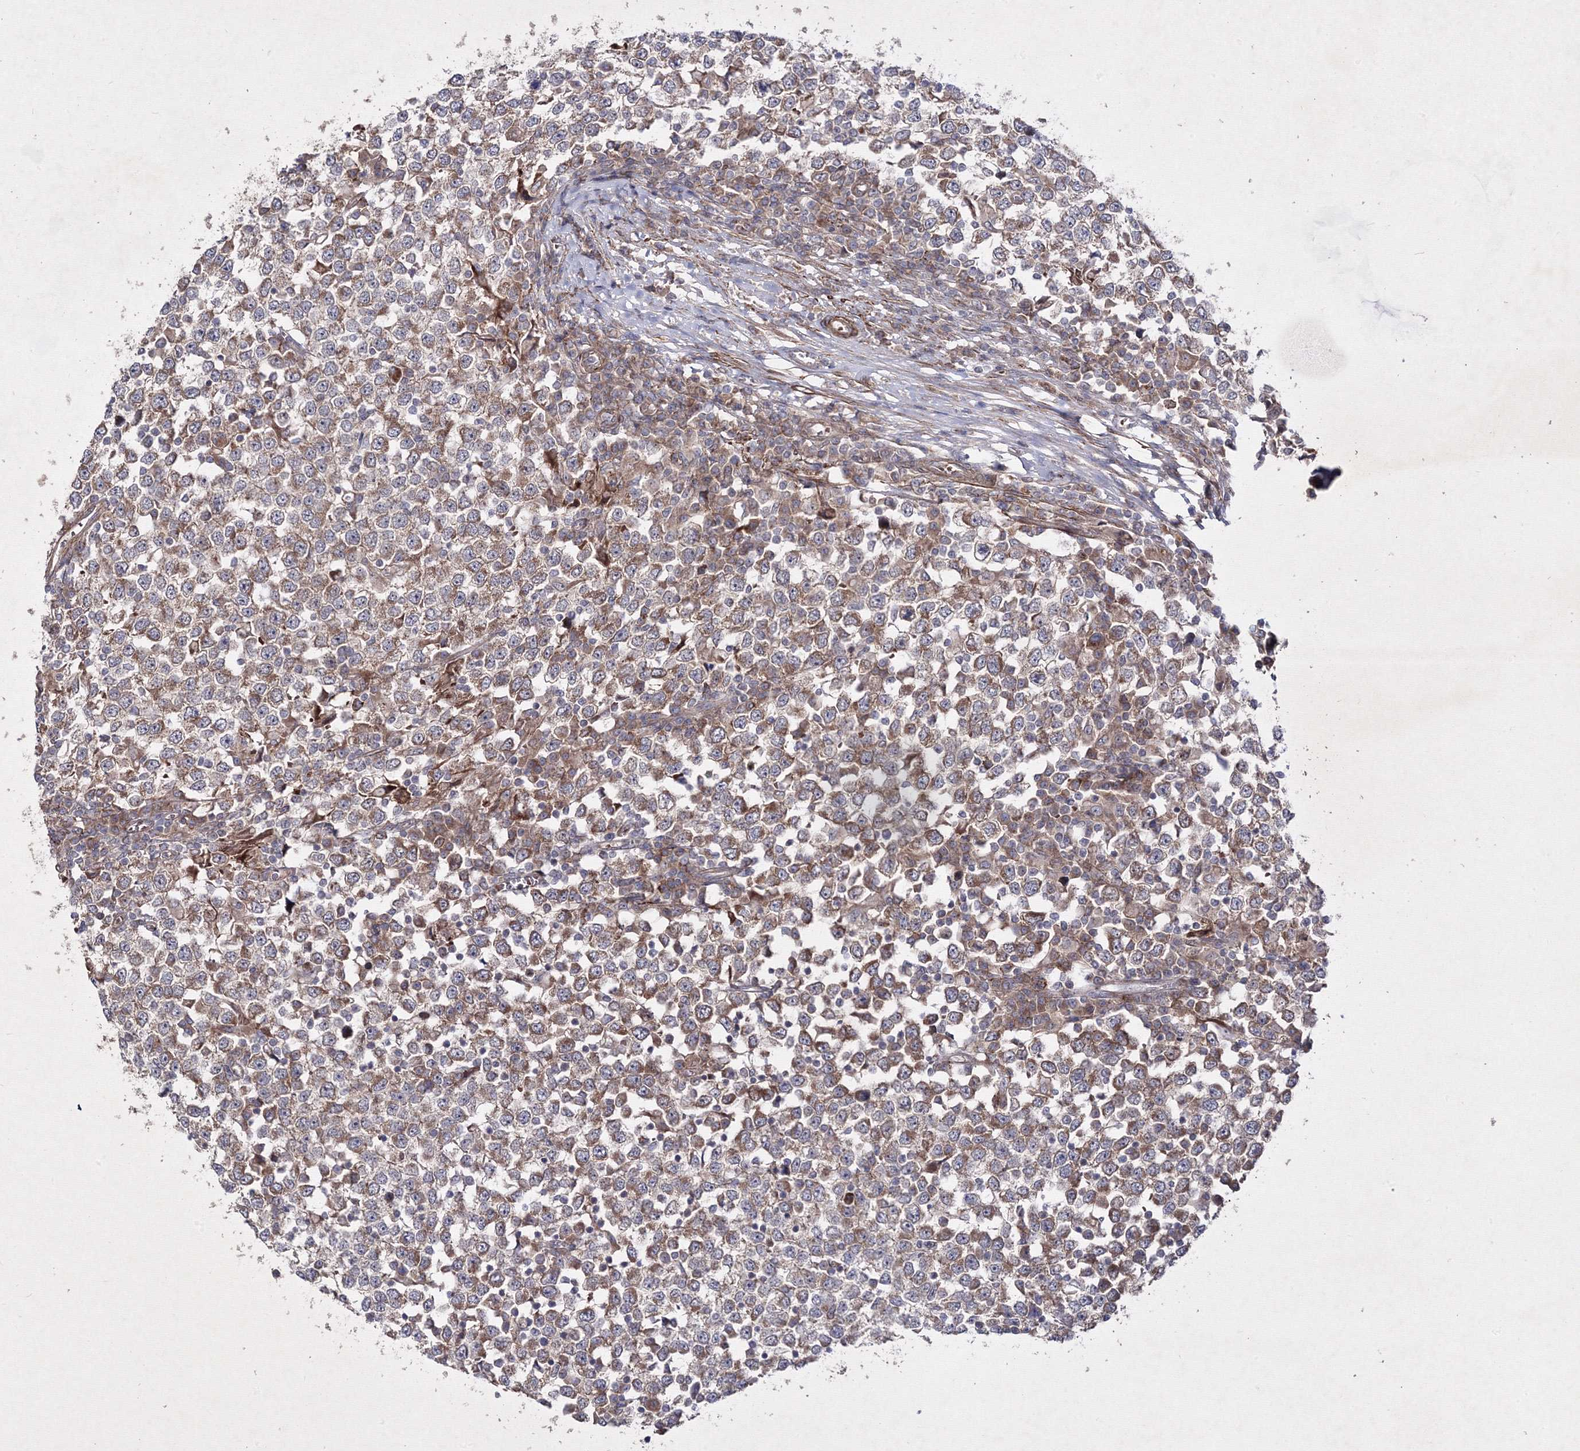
{"staining": {"intensity": "weak", "quantity": ">75%", "location": "cytoplasmic/membranous"}, "tissue": "testis cancer", "cell_type": "Tumor cells", "image_type": "cancer", "snomed": [{"axis": "morphology", "description": "Seminoma, NOS"}, {"axis": "topography", "description": "Testis"}], "caption": "Testis seminoma tissue demonstrates weak cytoplasmic/membranous staining in approximately >75% of tumor cells", "gene": "GFM1", "patient": {"sex": "male", "age": 65}}